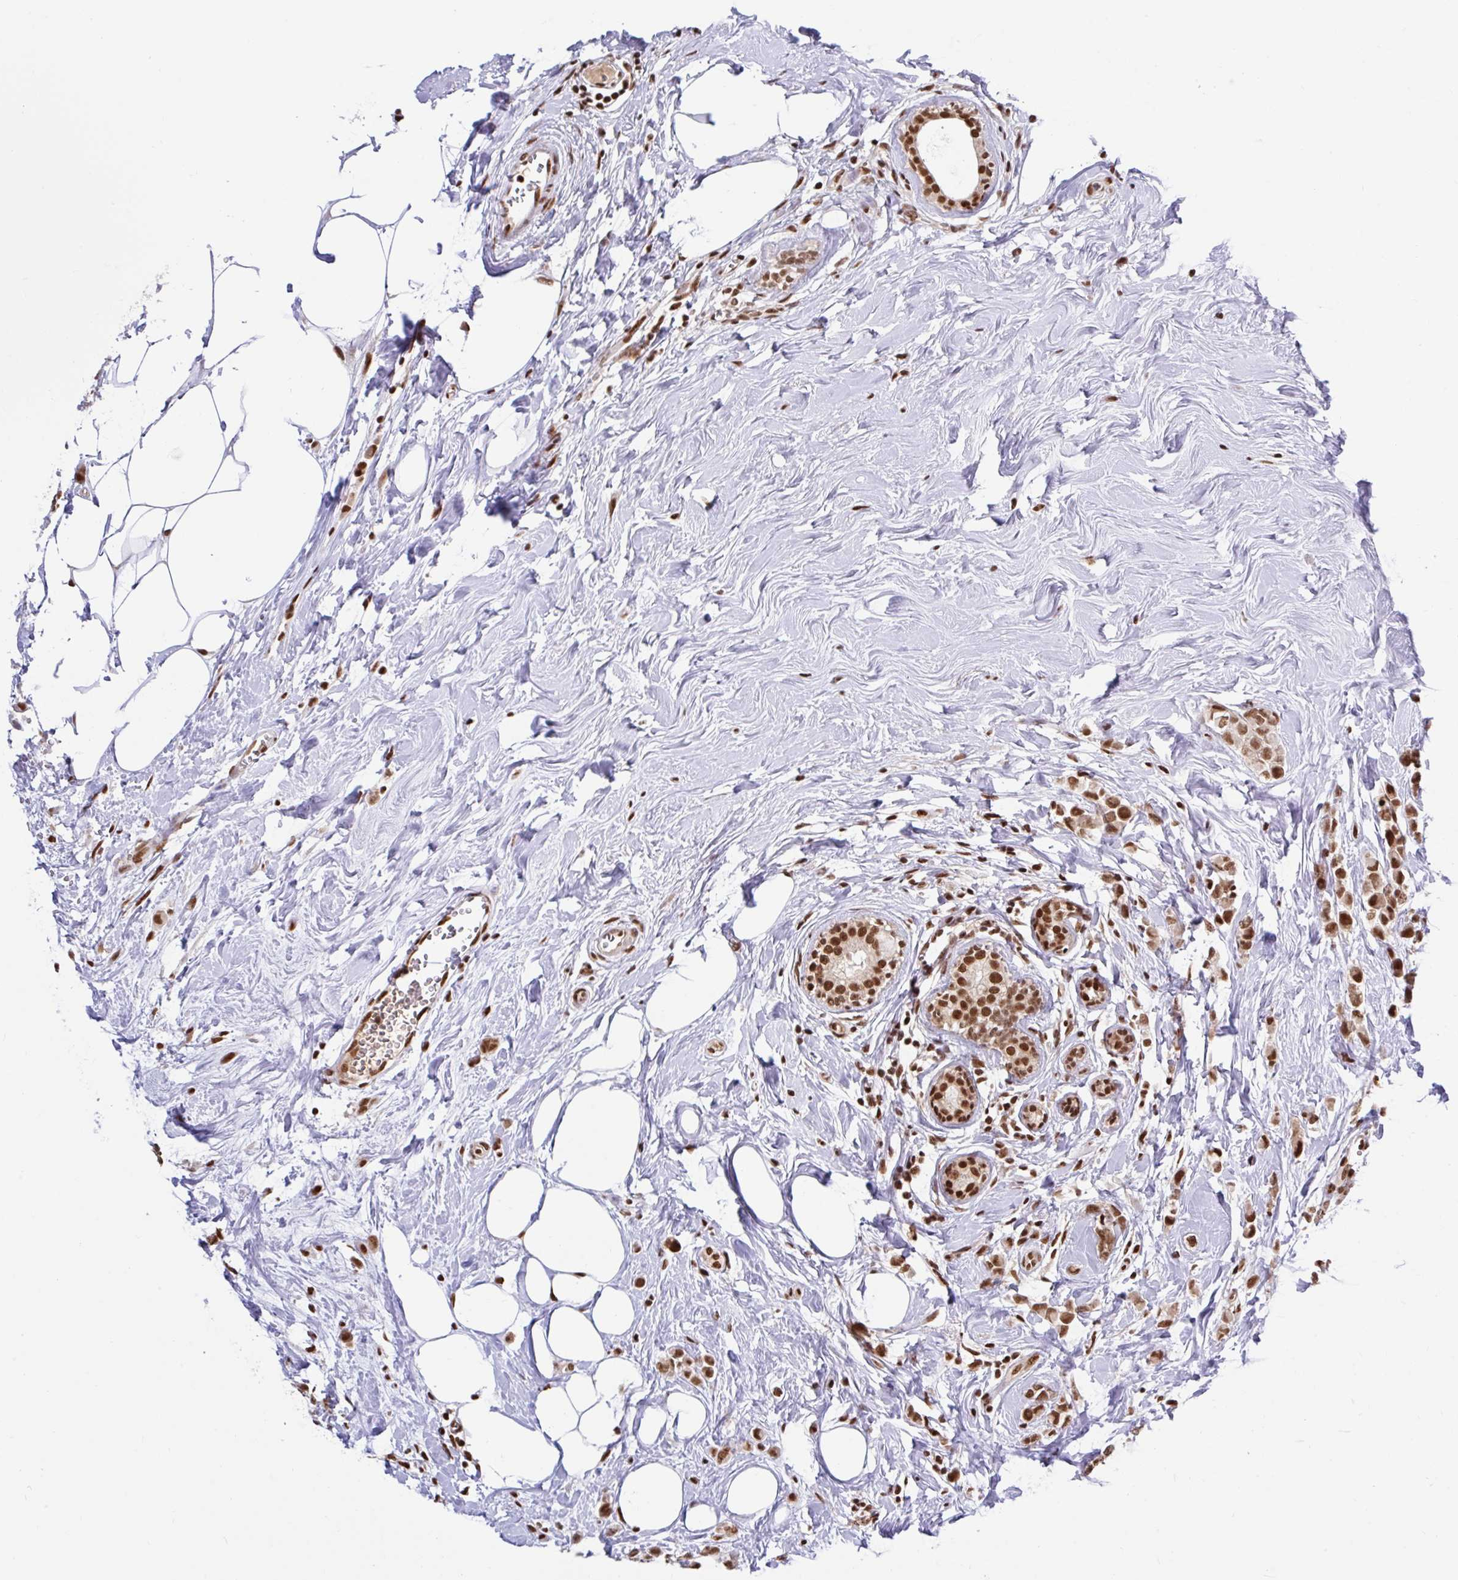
{"staining": {"intensity": "strong", "quantity": ">75%", "location": "nuclear"}, "tissue": "breast cancer", "cell_type": "Tumor cells", "image_type": "cancer", "snomed": [{"axis": "morphology", "description": "Duct carcinoma"}, {"axis": "topography", "description": "Breast"}], "caption": "A photomicrograph of breast cancer stained for a protein displays strong nuclear brown staining in tumor cells.", "gene": "ABCA9", "patient": {"sex": "female", "age": 80}}